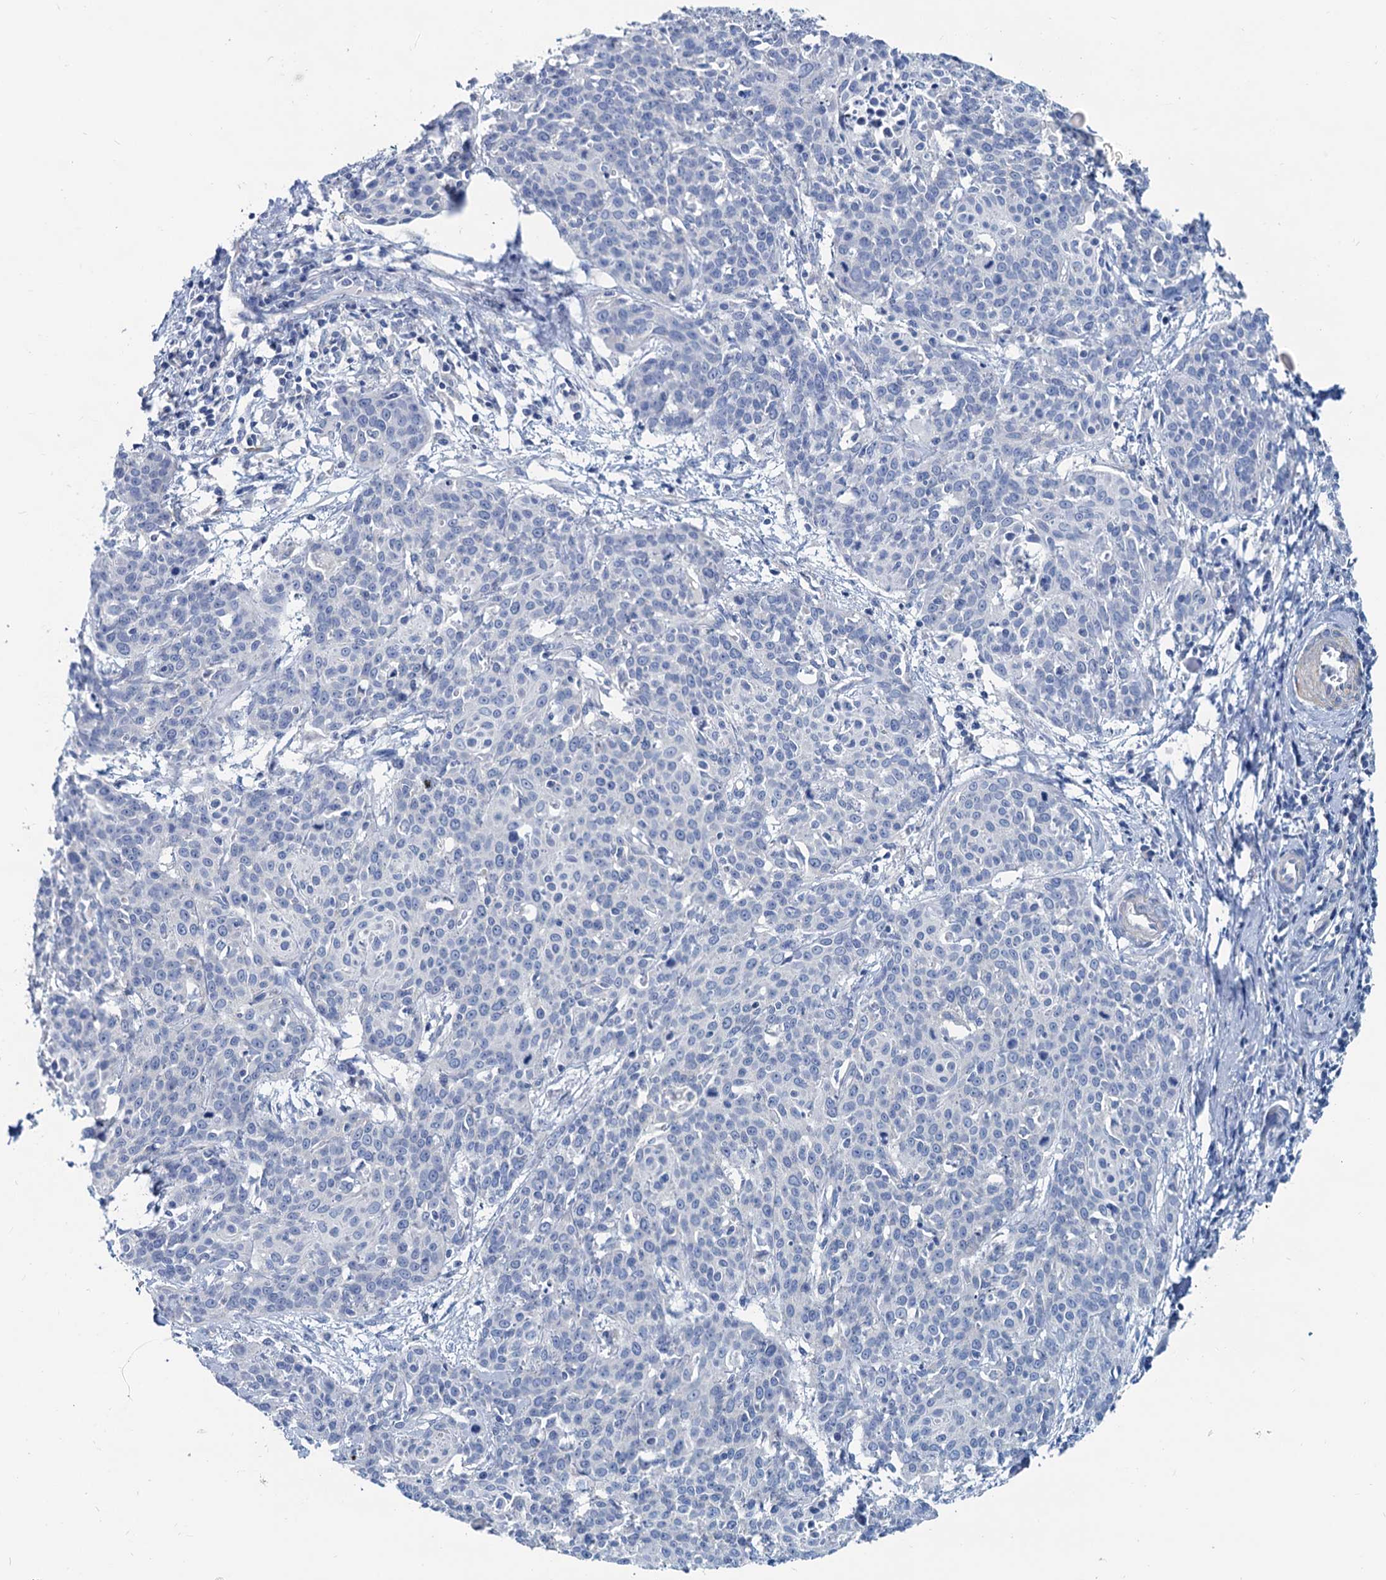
{"staining": {"intensity": "negative", "quantity": "none", "location": "none"}, "tissue": "cervical cancer", "cell_type": "Tumor cells", "image_type": "cancer", "snomed": [{"axis": "morphology", "description": "Squamous cell carcinoma, NOS"}, {"axis": "topography", "description": "Cervix"}], "caption": "Tumor cells show no significant protein expression in cervical squamous cell carcinoma. (DAB immunohistochemistry visualized using brightfield microscopy, high magnification).", "gene": "SLC1A3", "patient": {"sex": "female", "age": 38}}